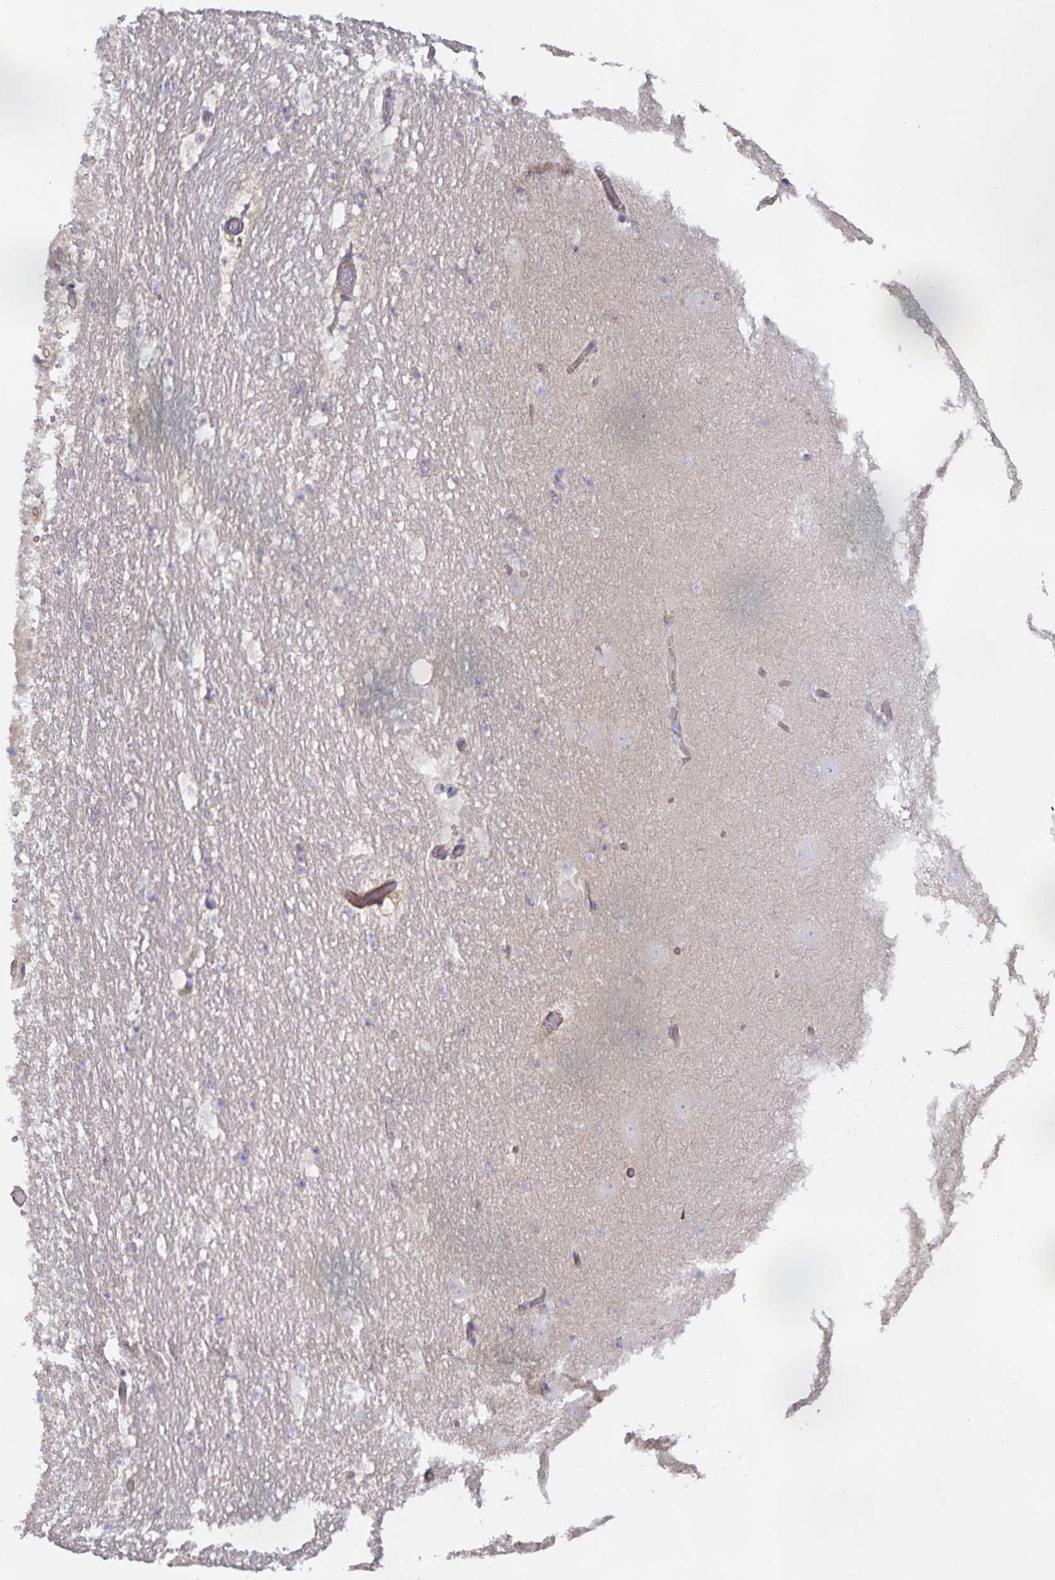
{"staining": {"intensity": "negative", "quantity": "none", "location": "none"}, "tissue": "hippocampus", "cell_type": "Glial cells", "image_type": "normal", "snomed": [{"axis": "morphology", "description": "Normal tissue, NOS"}, {"axis": "topography", "description": "Hippocampus"}], "caption": "There is no significant positivity in glial cells of hippocampus. Brightfield microscopy of IHC stained with DAB (brown) and hematoxylin (blue), captured at high magnification.", "gene": "METTL22", "patient": {"sex": "female", "age": 42}}